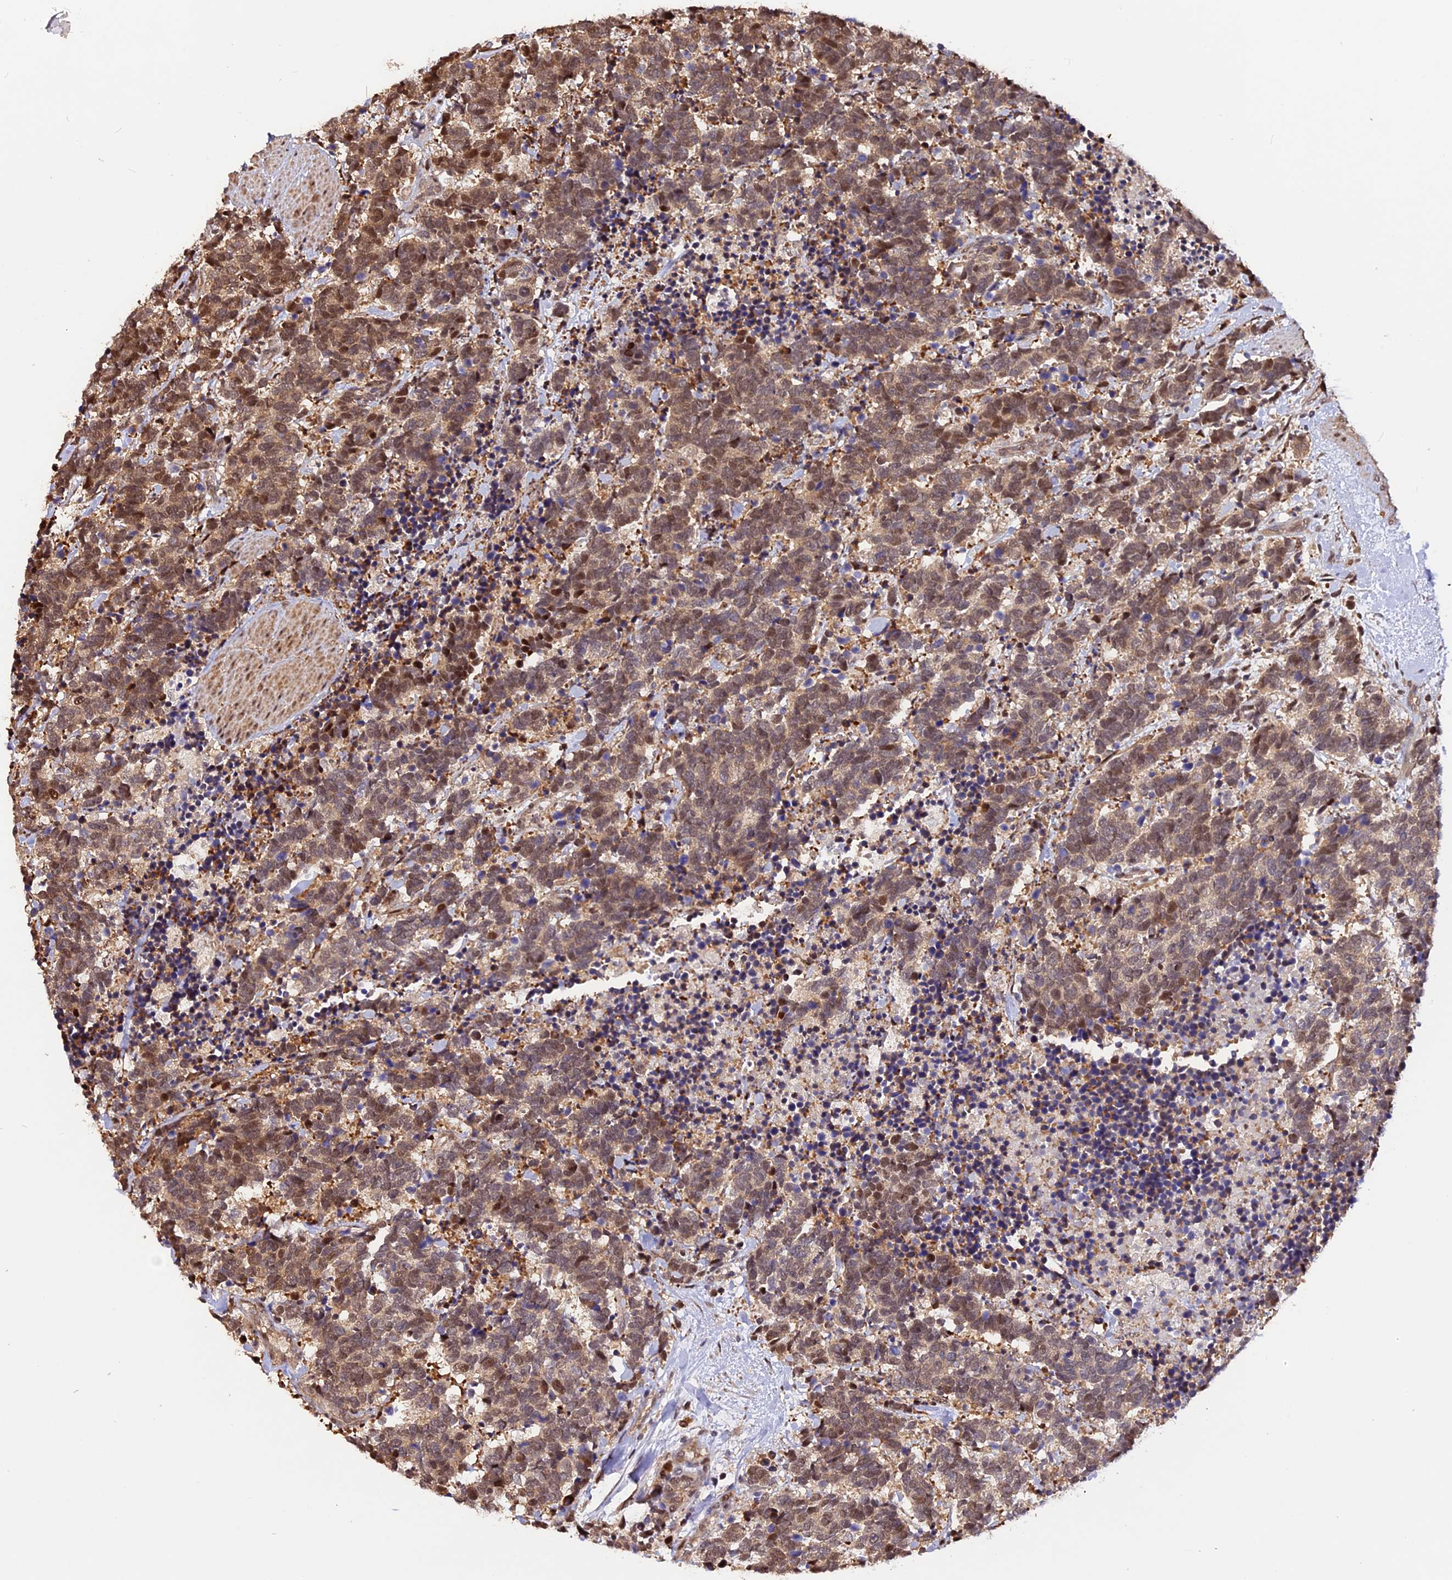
{"staining": {"intensity": "moderate", "quantity": ">75%", "location": "cytoplasmic/membranous,nuclear"}, "tissue": "carcinoid", "cell_type": "Tumor cells", "image_type": "cancer", "snomed": [{"axis": "morphology", "description": "Carcinoma, NOS"}, {"axis": "morphology", "description": "Carcinoid, malignant, NOS"}, {"axis": "topography", "description": "Prostate"}], "caption": "A brown stain labels moderate cytoplasmic/membranous and nuclear positivity of a protein in human carcinoid tumor cells. The protein of interest is stained brown, and the nuclei are stained in blue (DAB IHC with brightfield microscopy, high magnification).", "gene": "HERPUD1", "patient": {"sex": "male", "age": 57}}